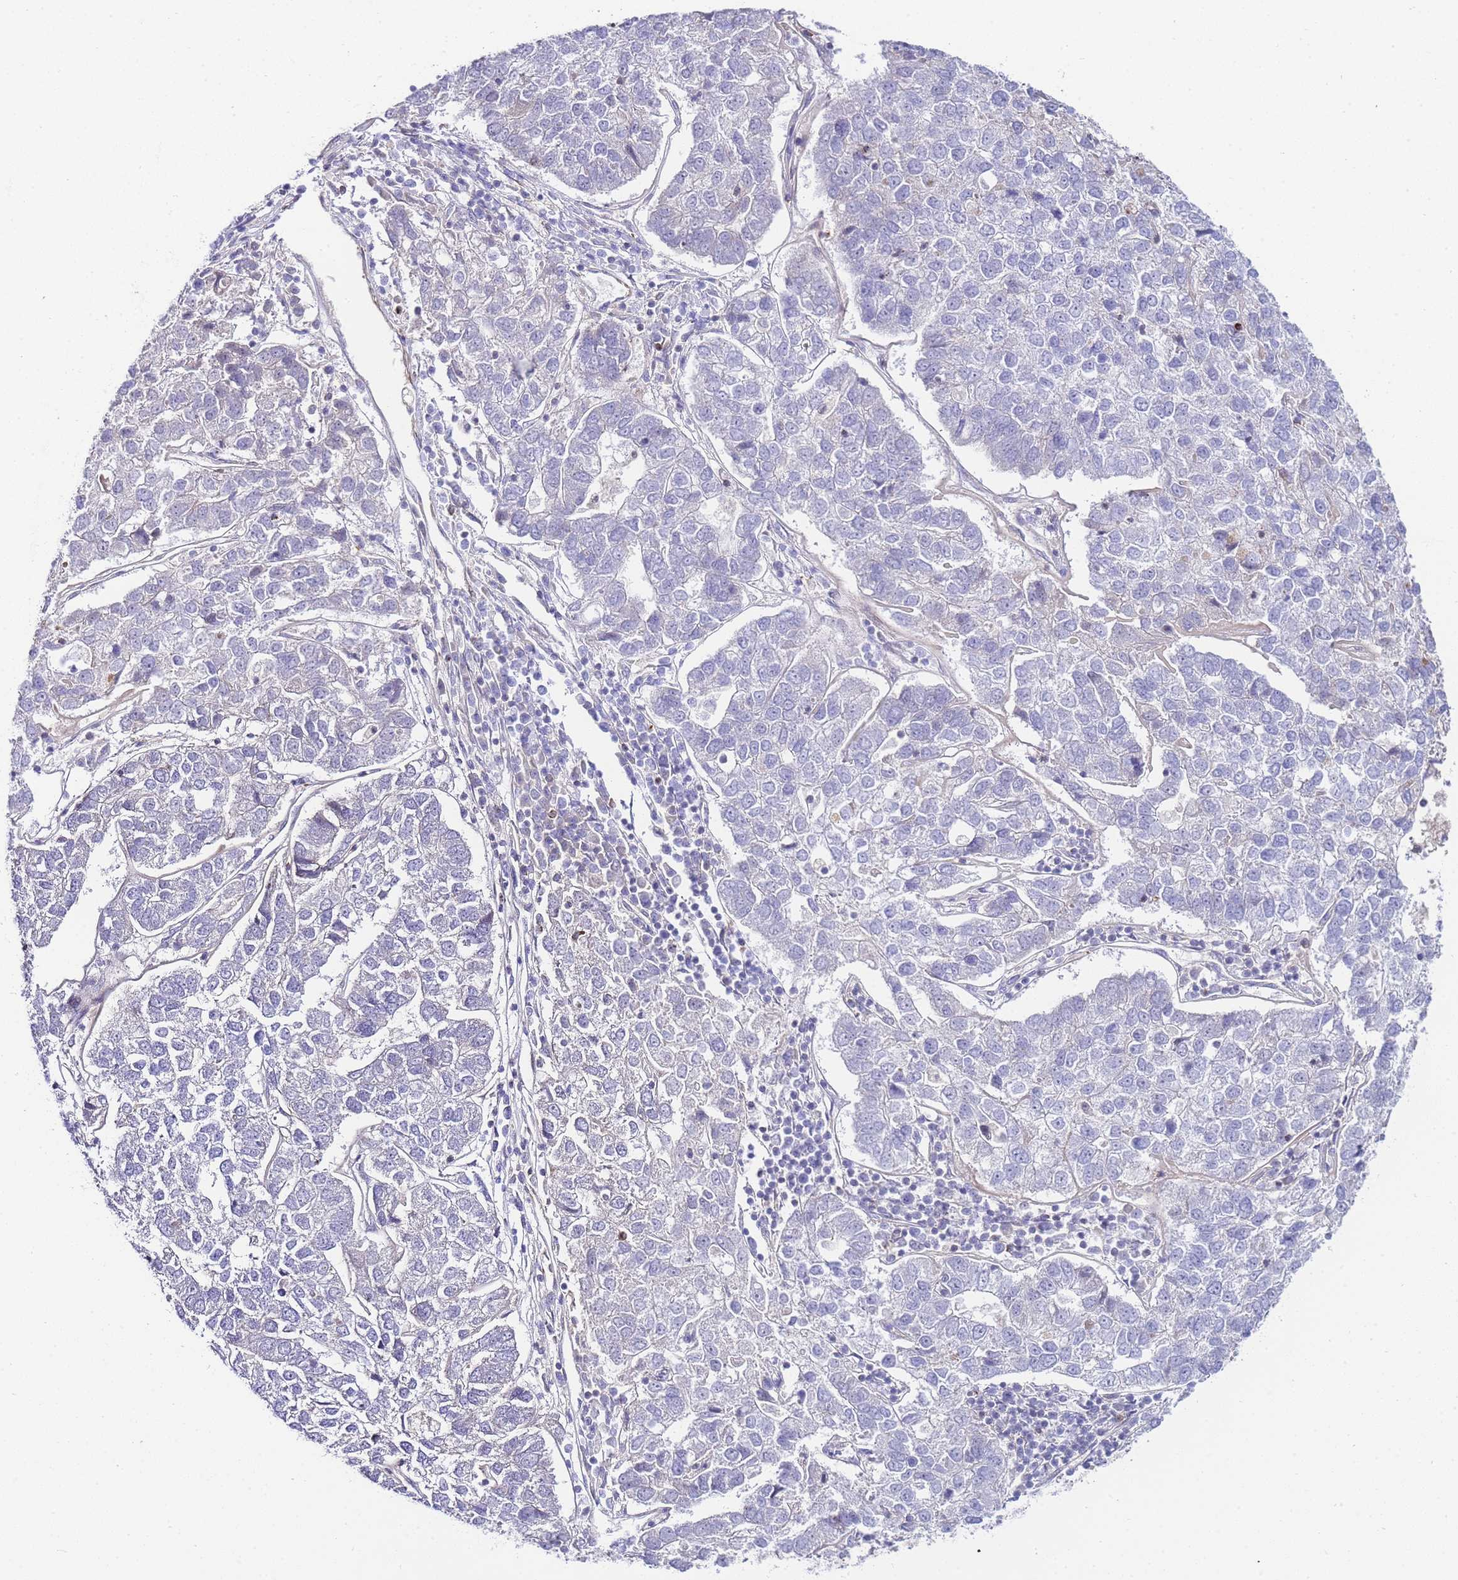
{"staining": {"intensity": "negative", "quantity": "none", "location": "none"}, "tissue": "pancreatic cancer", "cell_type": "Tumor cells", "image_type": "cancer", "snomed": [{"axis": "morphology", "description": "Adenocarcinoma, NOS"}, {"axis": "topography", "description": "Pancreas"}], "caption": "Tumor cells show no significant protein staining in adenocarcinoma (pancreatic).", "gene": "FBN3", "patient": {"sex": "female", "age": 61}}